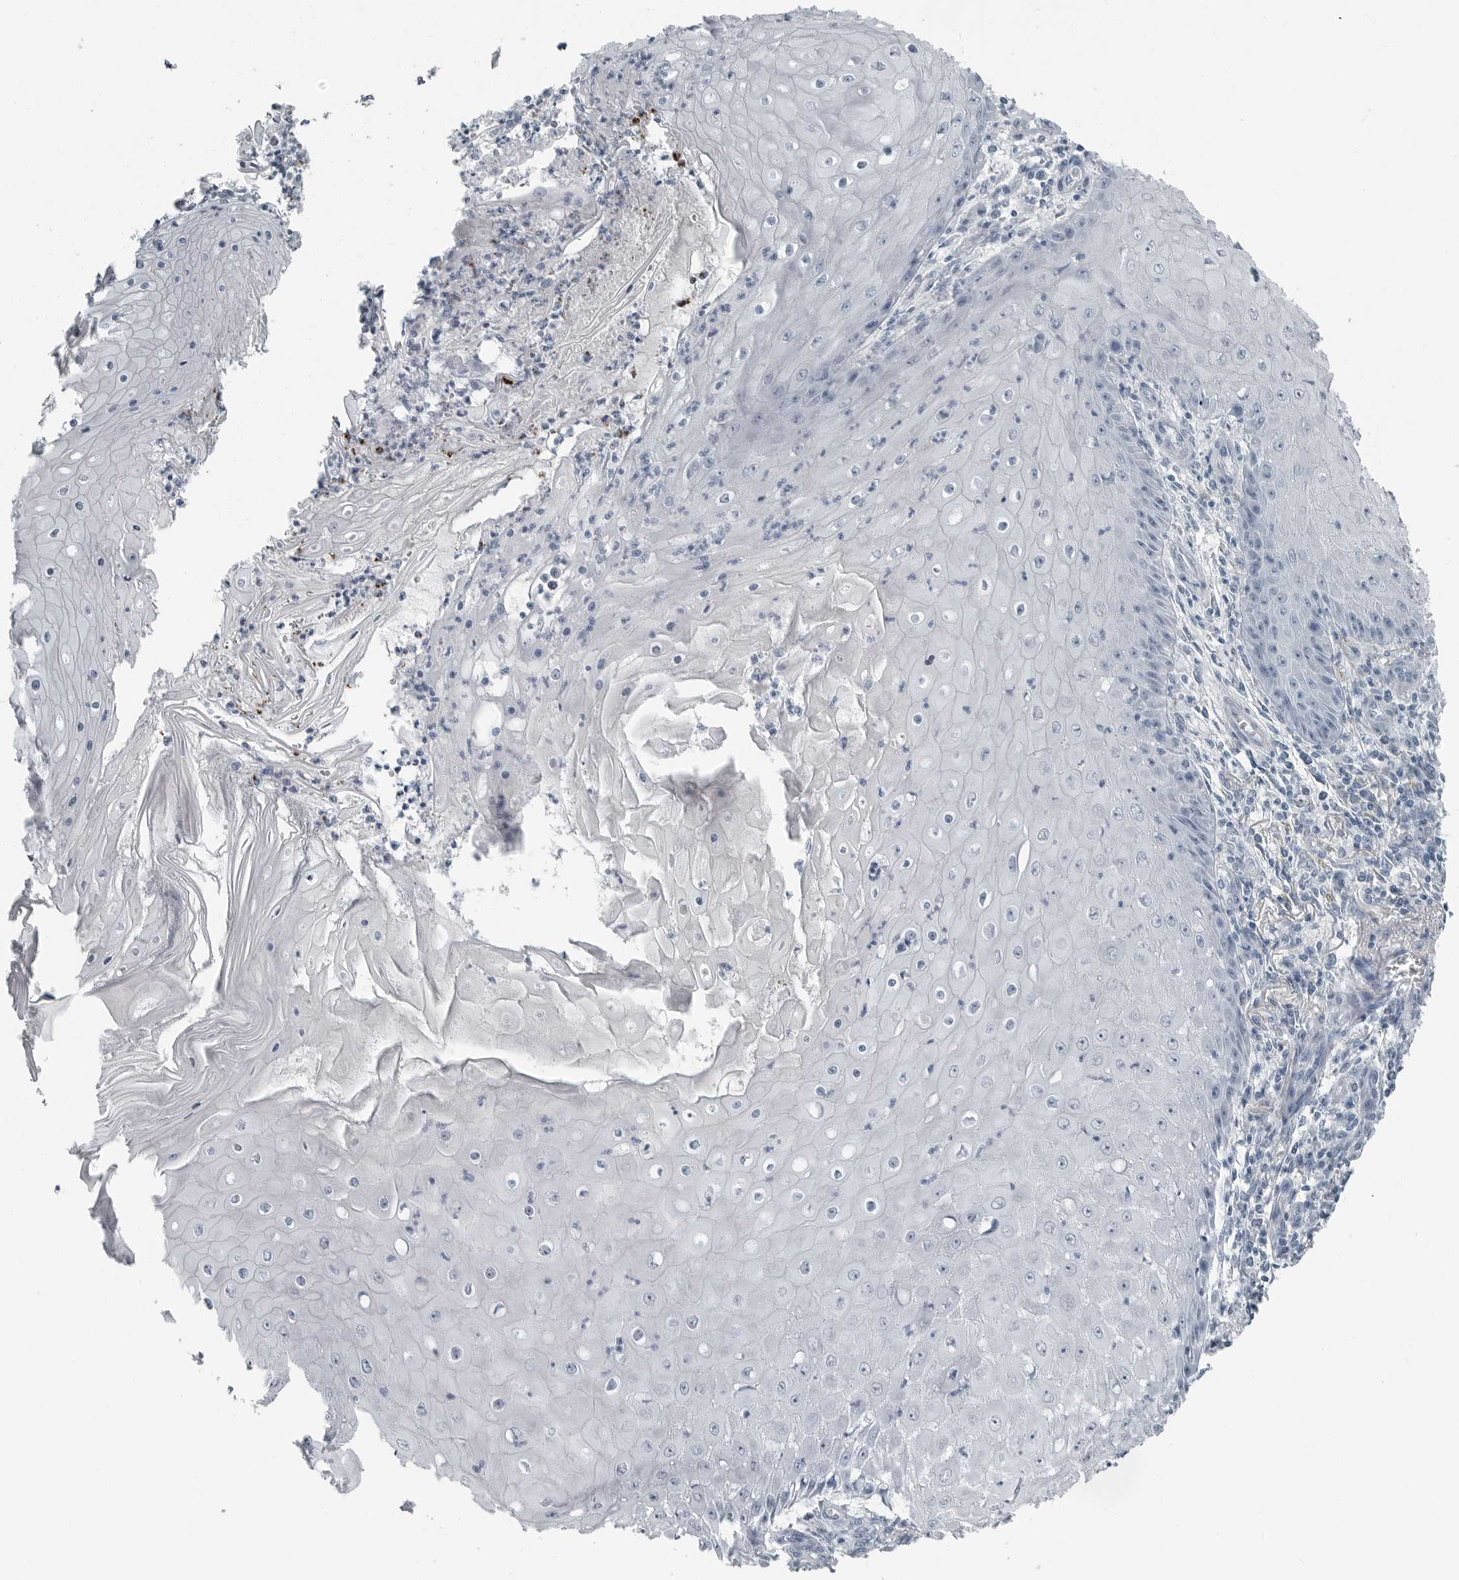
{"staining": {"intensity": "negative", "quantity": "none", "location": "none"}, "tissue": "skin cancer", "cell_type": "Tumor cells", "image_type": "cancer", "snomed": [{"axis": "morphology", "description": "Squamous cell carcinoma, NOS"}, {"axis": "topography", "description": "Skin"}], "caption": "Skin cancer (squamous cell carcinoma) was stained to show a protein in brown. There is no significant expression in tumor cells.", "gene": "FABP6", "patient": {"sex": "female", "age": 73}}